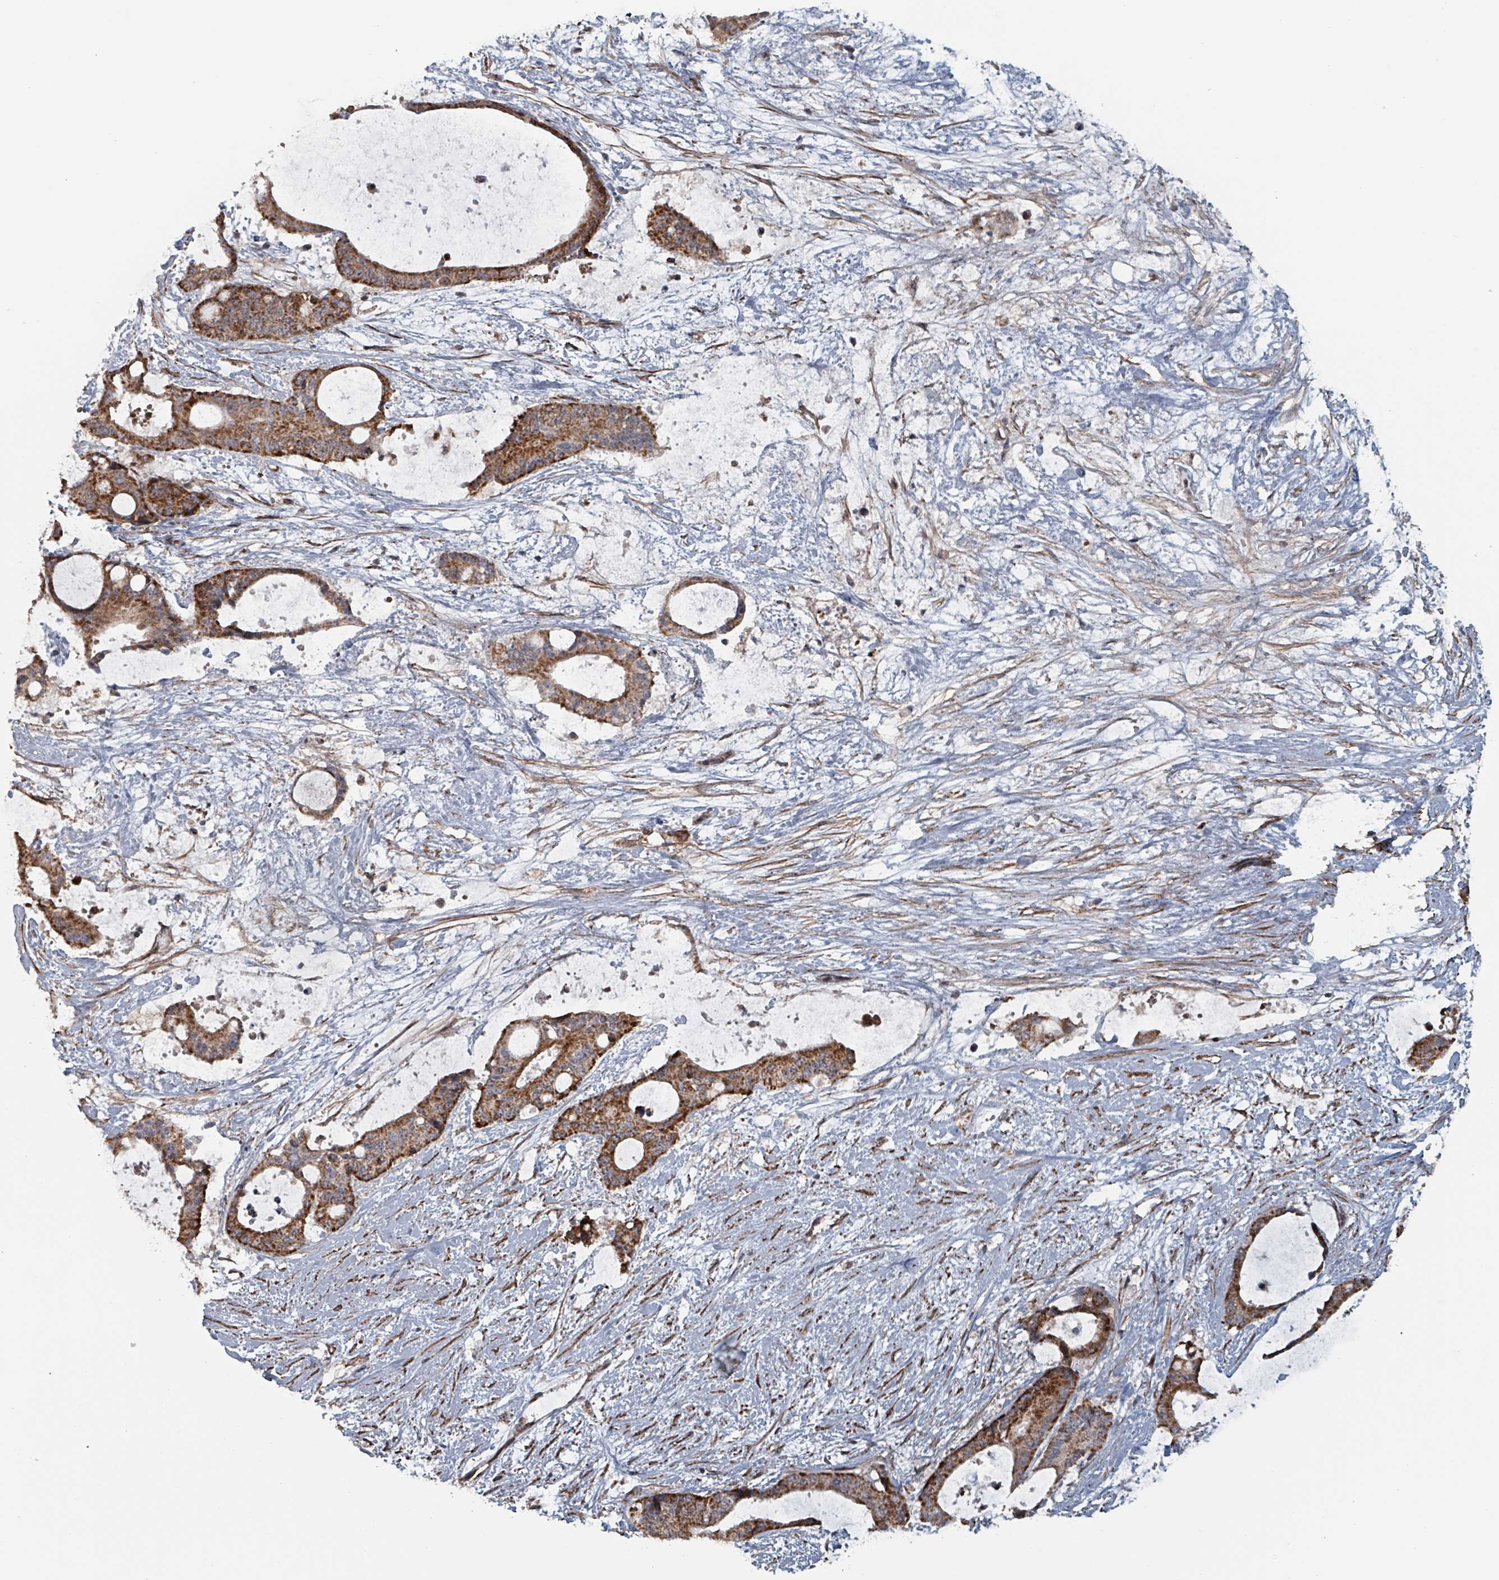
{"staining": {"intensity": "strong", "quantity": ">75%", "location": "cytoplasmic/membranous"}, "tissue": "liver cancer", "cell_type": "Tumor cells", "image_type": "cancer", "snomed": [{"axis": "morphology", "description": "Normal tissue, NOS"}, {"axis": "morphology", "description": "Cholangiocarcinoma"}, {"axis": "topography", "description": "Liver"}, {"axis": "topography", "description": "Peripheral nerve tissue"}], "caption": "Protein staining displays strong cytoplasmic/membranous positivity in approximately >75% of tumor cells in liver cancer (cholangiocarcinoma). (DAB IHC, brown staining for protein, blue staining for nuclei).", "gene": "MRPL4", "patient": {"sex": "female", "age": 73}}